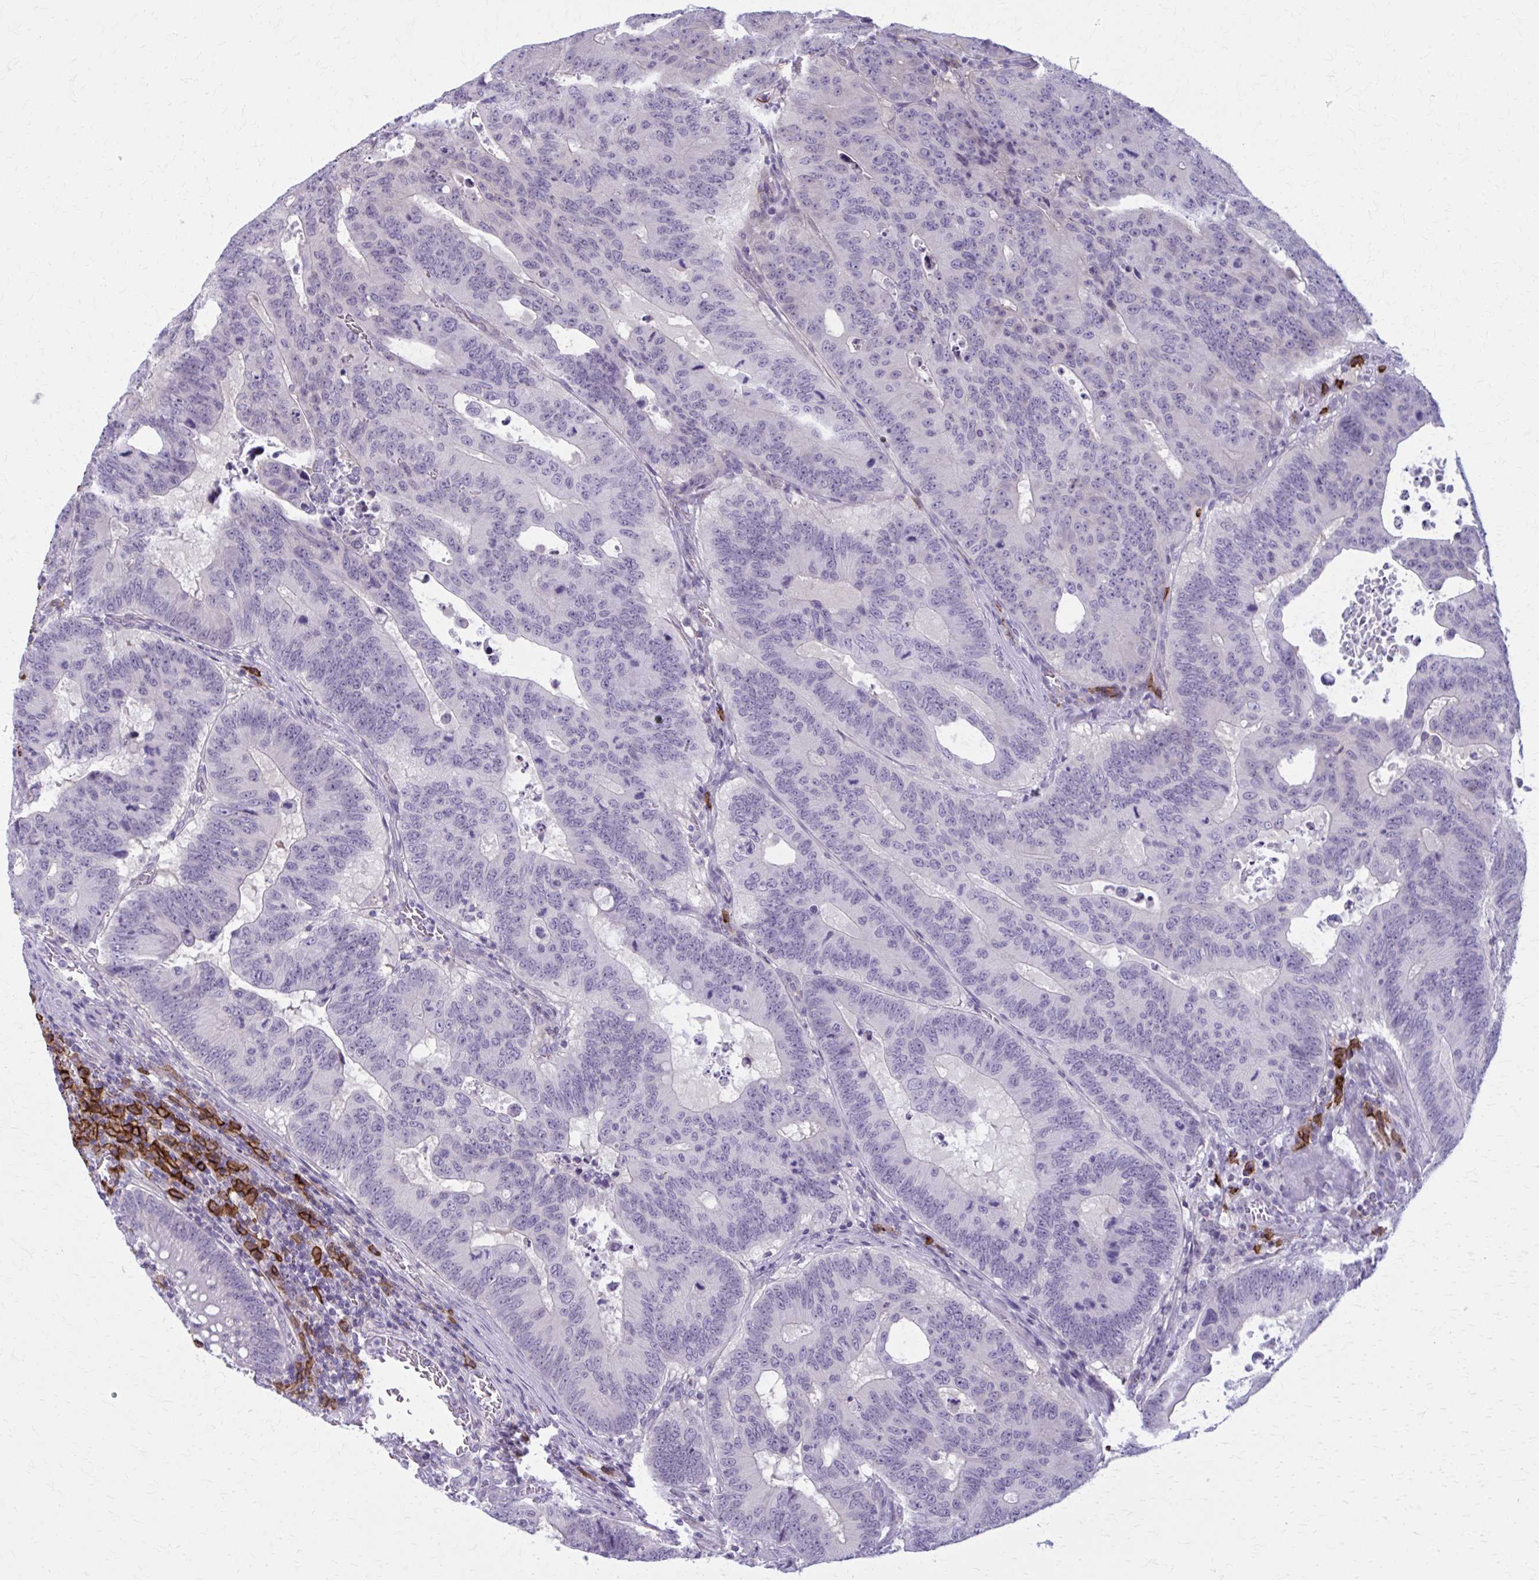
{"staining": {"intensity": "negative", "quantity": "none", "location": "none"}, "tissue": "colorectal cancer", "cell_type": "Tumor cells", "image_type": "cancer", "snomed": [{"axis": "morphology", "description": "Adenocarcinoma, NOS"}, {"axis": "topography", "description": "Colon"}], "caption": "Tumor cells show no significant protein staining in colorectal cancer. (DAB IHC visualized using brightfield microscopy, high magnification).", "gene": "CD38", "patient": {"sex": "male", "age": 62}}